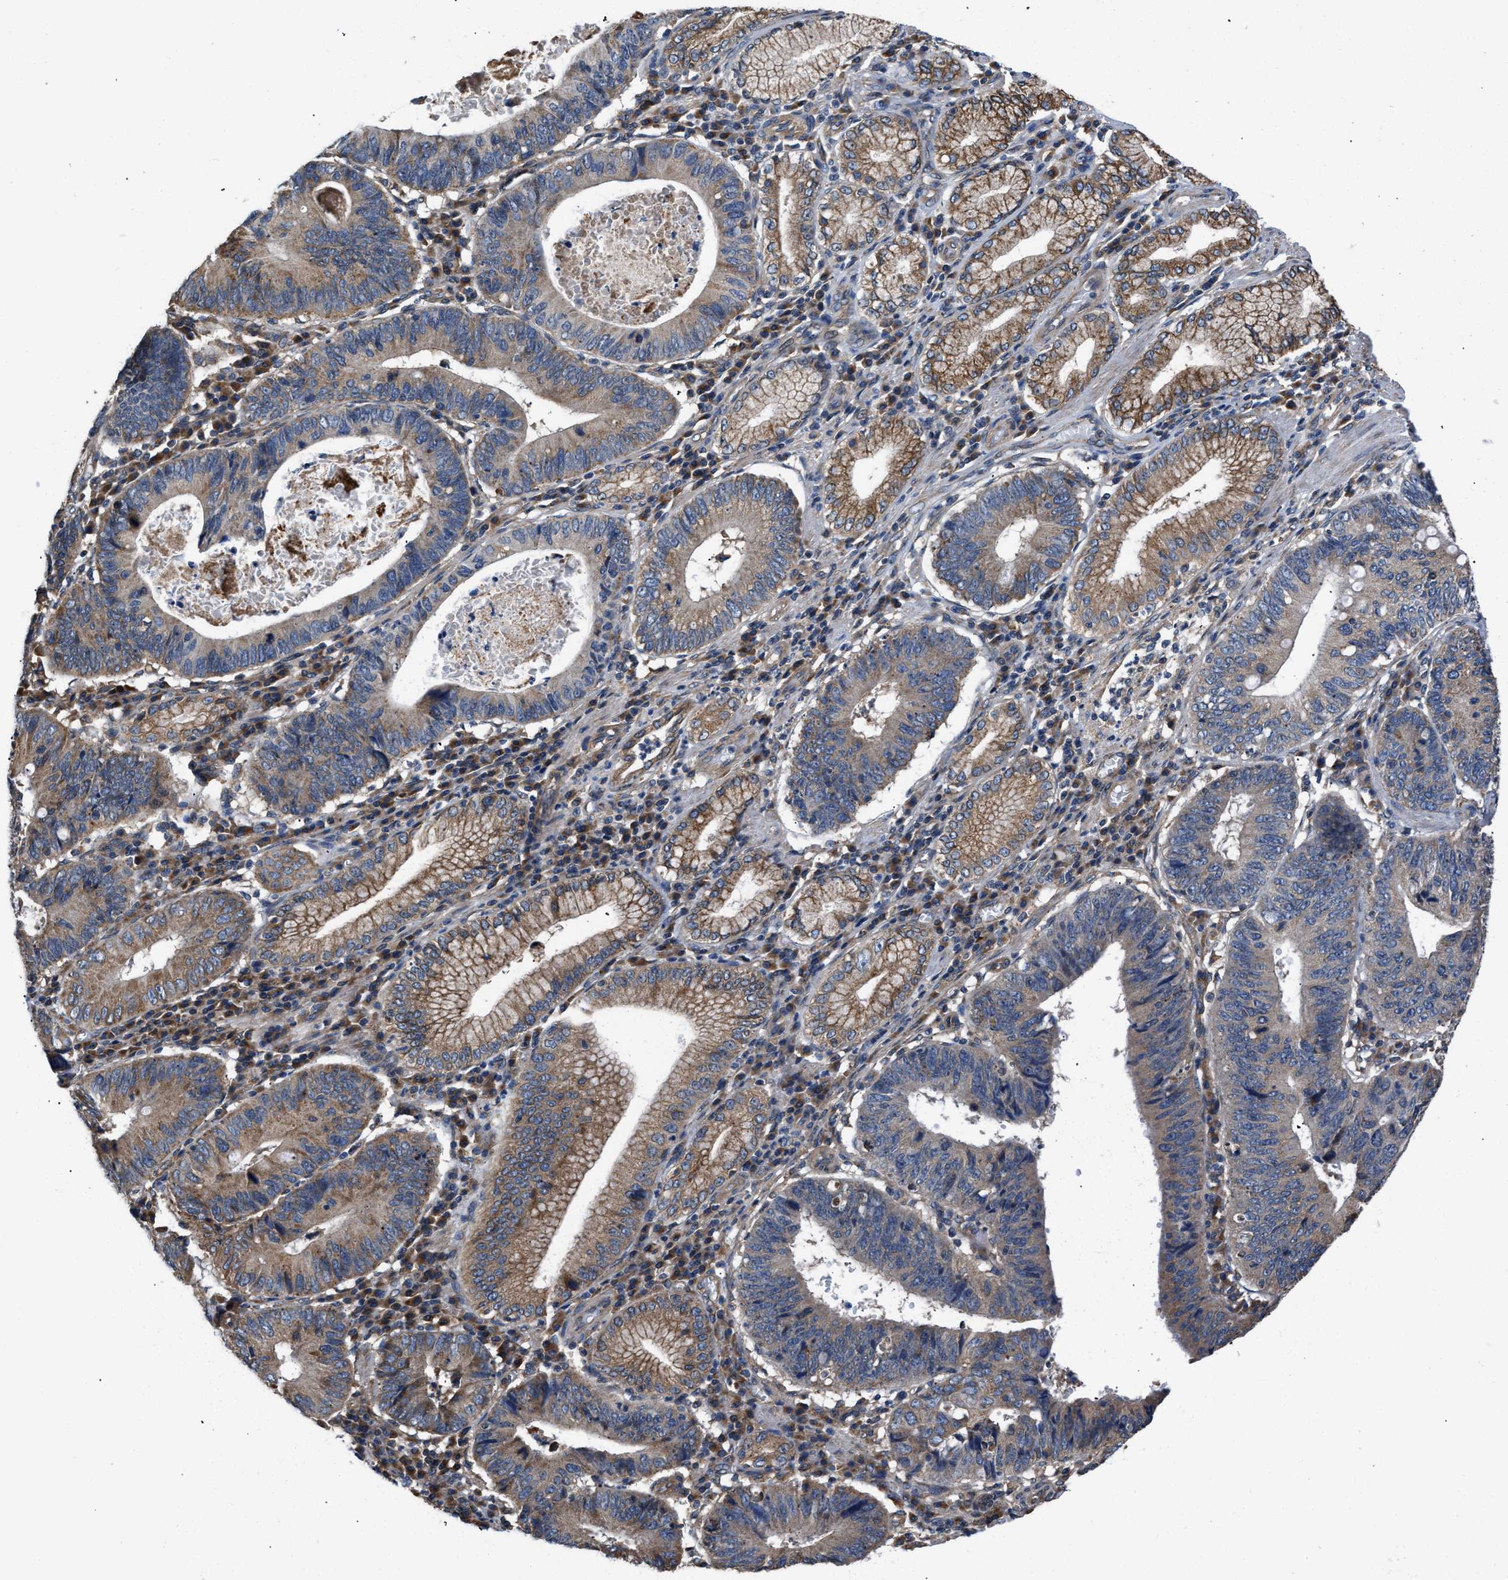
{"staining": {"intensity": "moderate", "quantity": ">75%", "location": "cytoplasmic/membranous"}, "tissue": "stomach cancer", "cell_type": "Tumor cells", "image_type": "cancer", "snomed": [{"axis": "morphology", "description": "Adenocarcinoma, NOS"}, {"axis": "topography", "description": "Stomach"}], "caption": "Stomach cancer (adenocarcinoma) stained with a protein marker displays moderate staining in tumor cells.", "gene": "CEP128", "patient": {"sex": "male", "age": 59}}